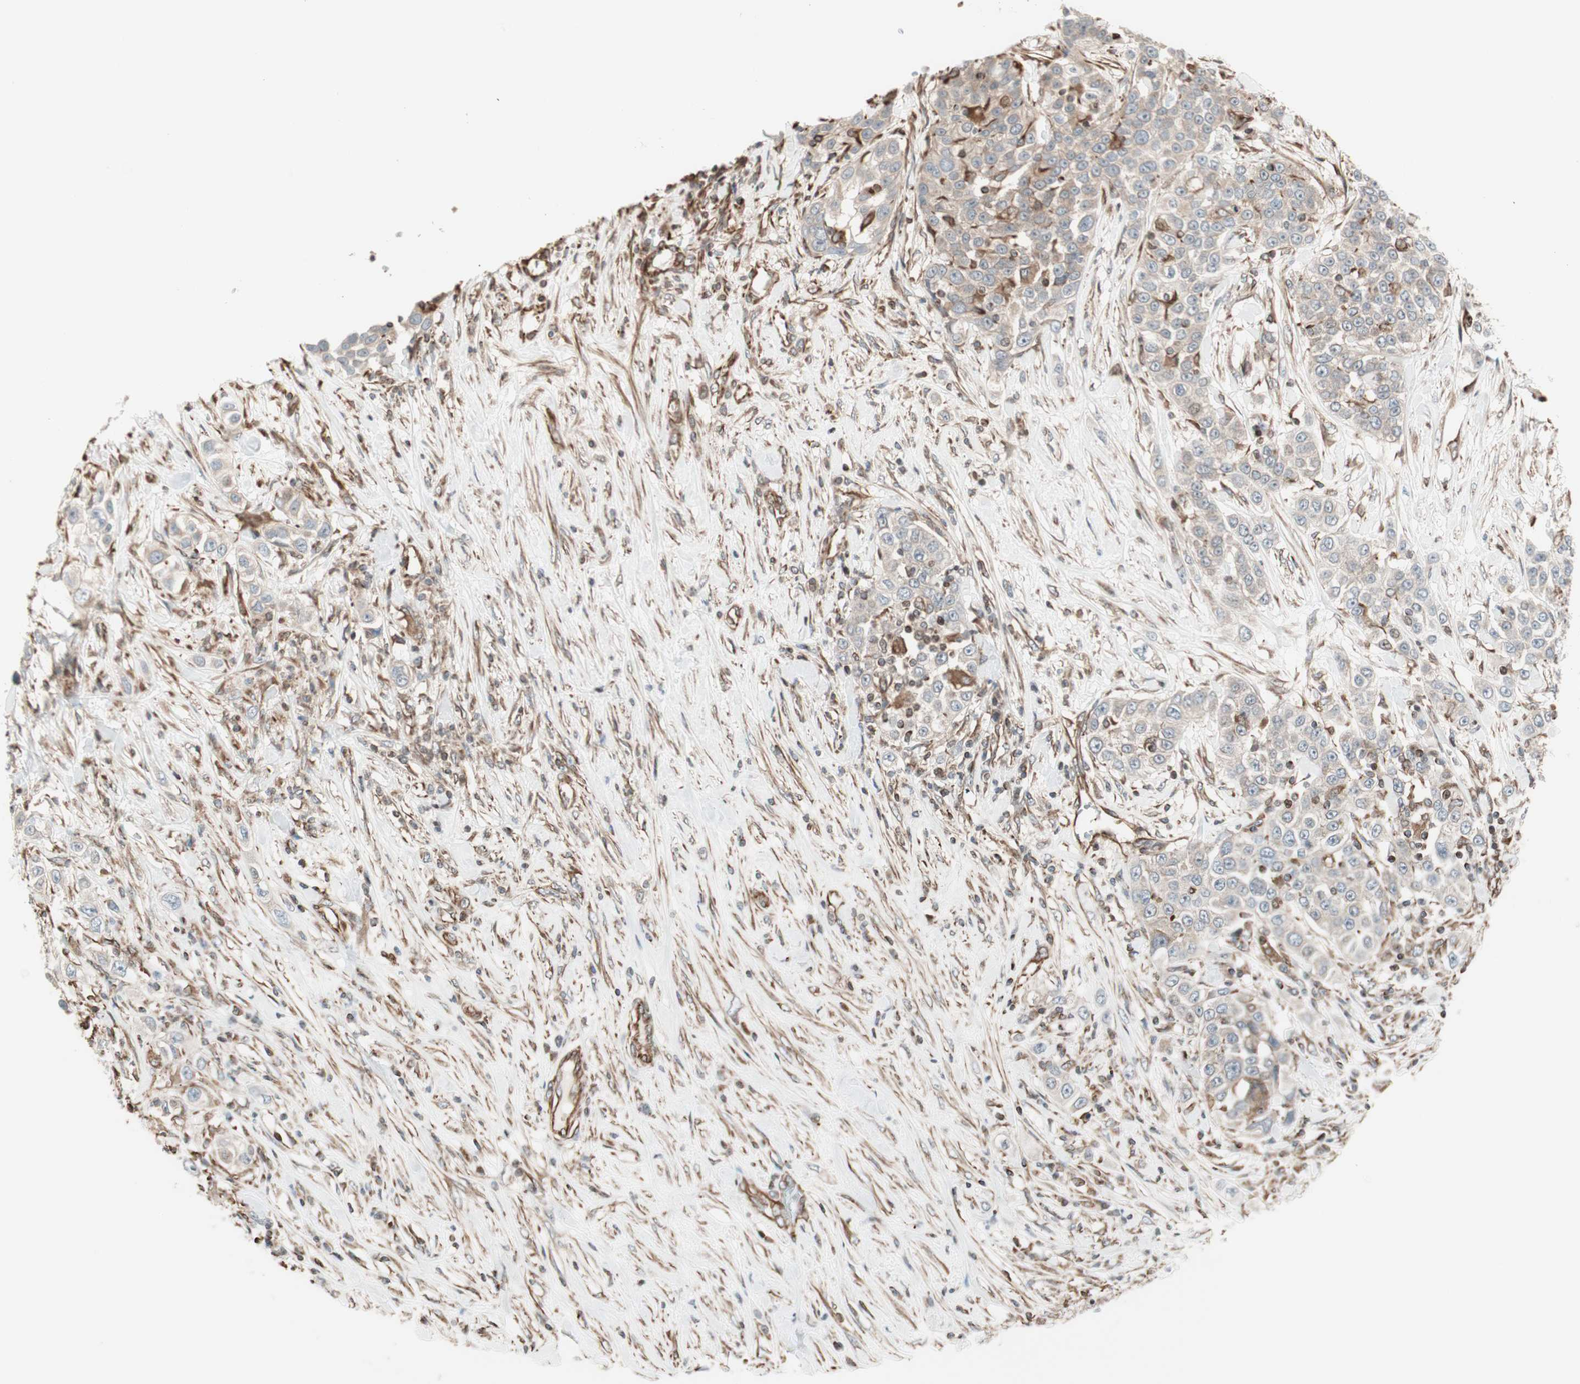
{"staining": {"intensity": "moderate", "quantity": "25%-75%", "location": "cytoplasmic/membranous"}, "tissue": "urothelial cancer", "cell_type": "Tumor cells", "image_type": "cancer", "snomed": [{"axis": "morphology", "description": "Urothelial carcinoma, High grade"}, {"axis": "topography", "description": "Urinary bladder"}], "caption": "Immunohistochemistry (IHC) photomicrograph of human urothelial cancer stained for a protein (brown), which exhibits medium levels of moderate cytoplasmic/membranous positivity in approximately 25%-75% of tumor cells.", "gene": "MAD2L2", "patient": {"sex": "female", "age": 80}}